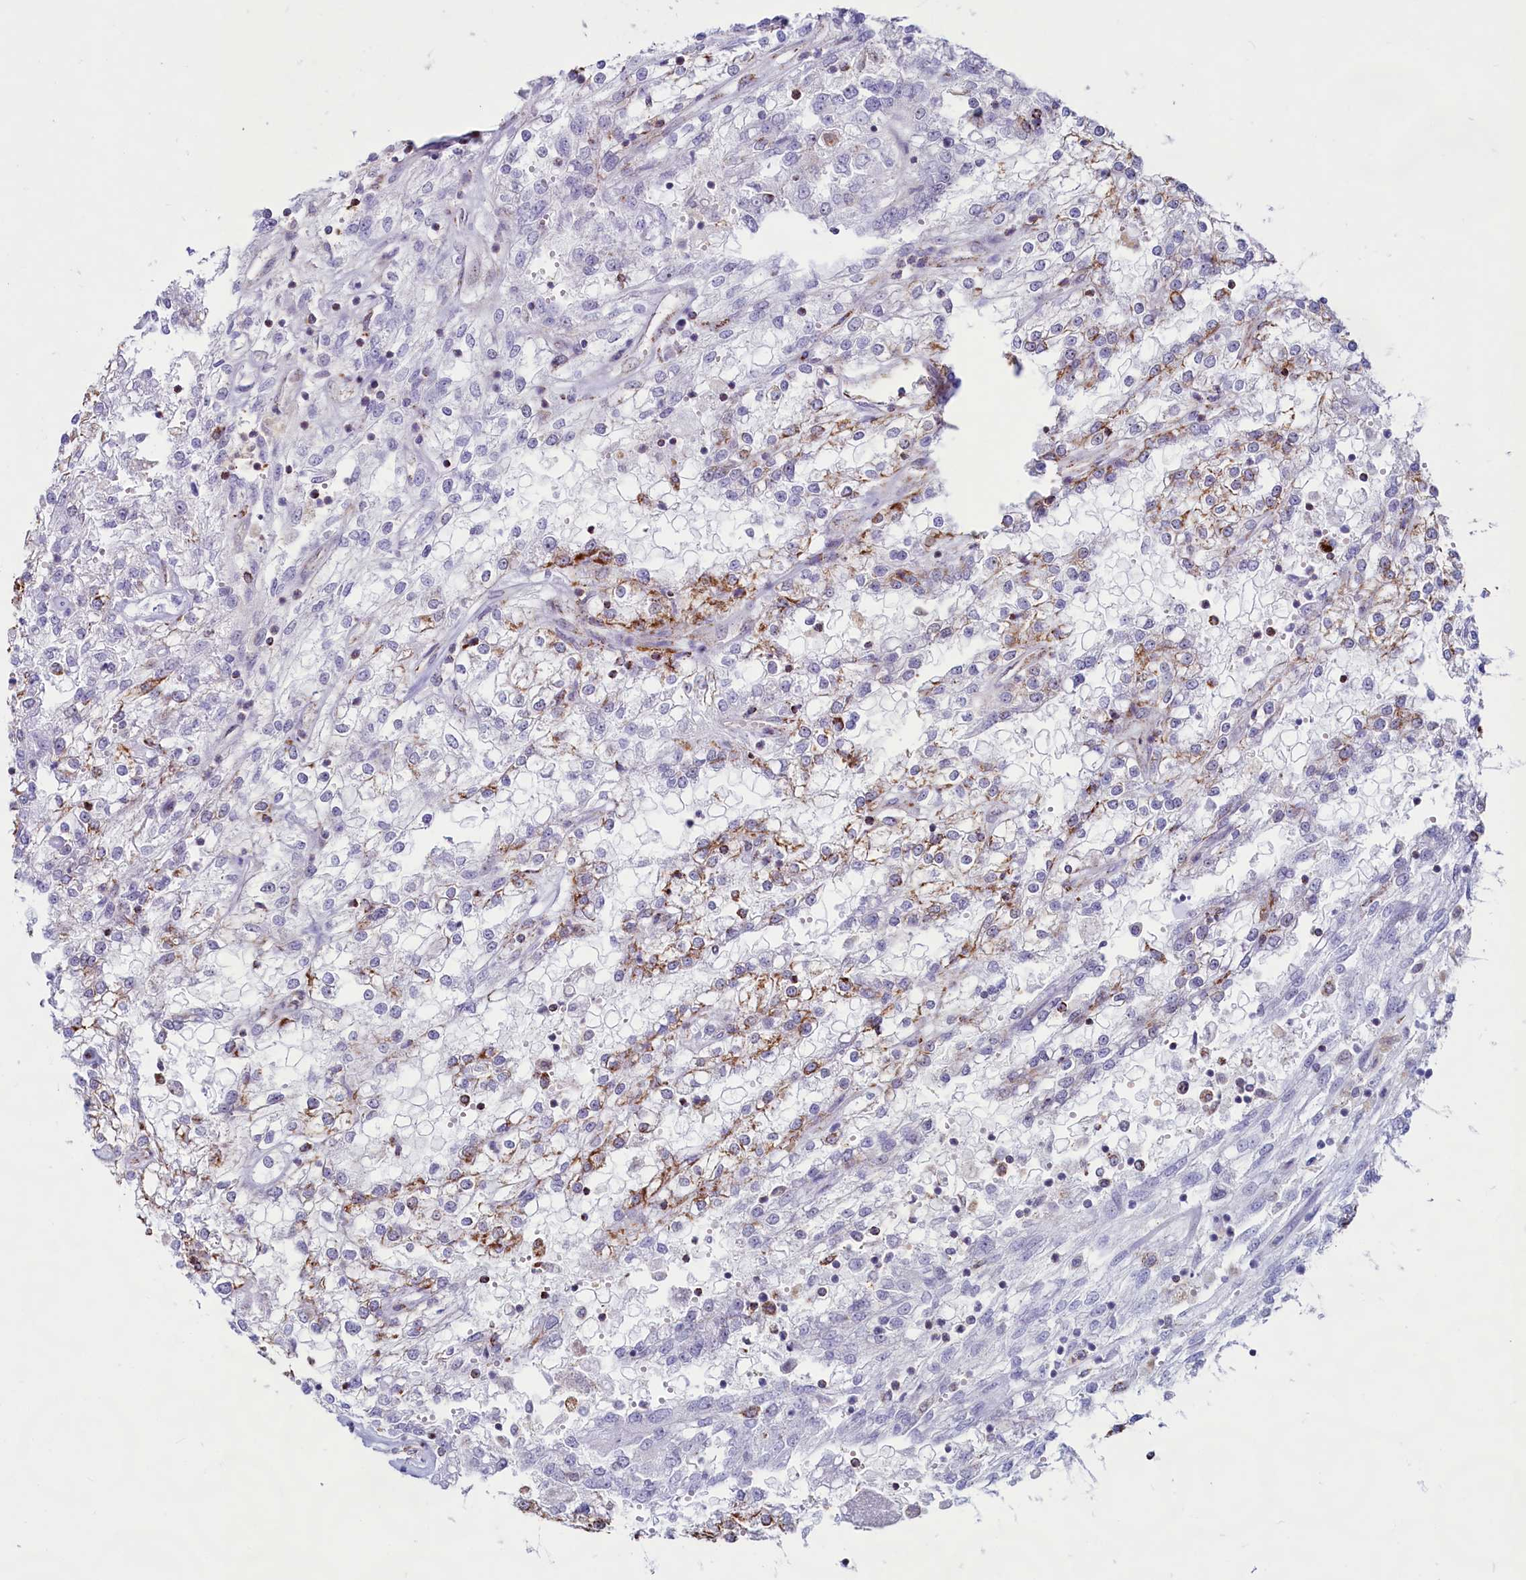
{"staining": {"intensity": "strong", "quantity": "25%-75%", "location": "cytoplasmic/membranous"}, "tissue": "renal cancer", "cell_type": "Tumor cells", "image_type": "cancer", "snomed": [{"axis": "morphology", "description": "Adenocarcinoma, NOS"}, {"axis": "topography", "description": "Kidney"}], "caption": "Brown immunohistochemical staining in human adenocarcinoma (renal) demonstrates strong cytoplasmic/membranous staining in about 25%-75% of tumor cells.", "gene": "C1D", "patient": {"sex": "female", "age": 52}}